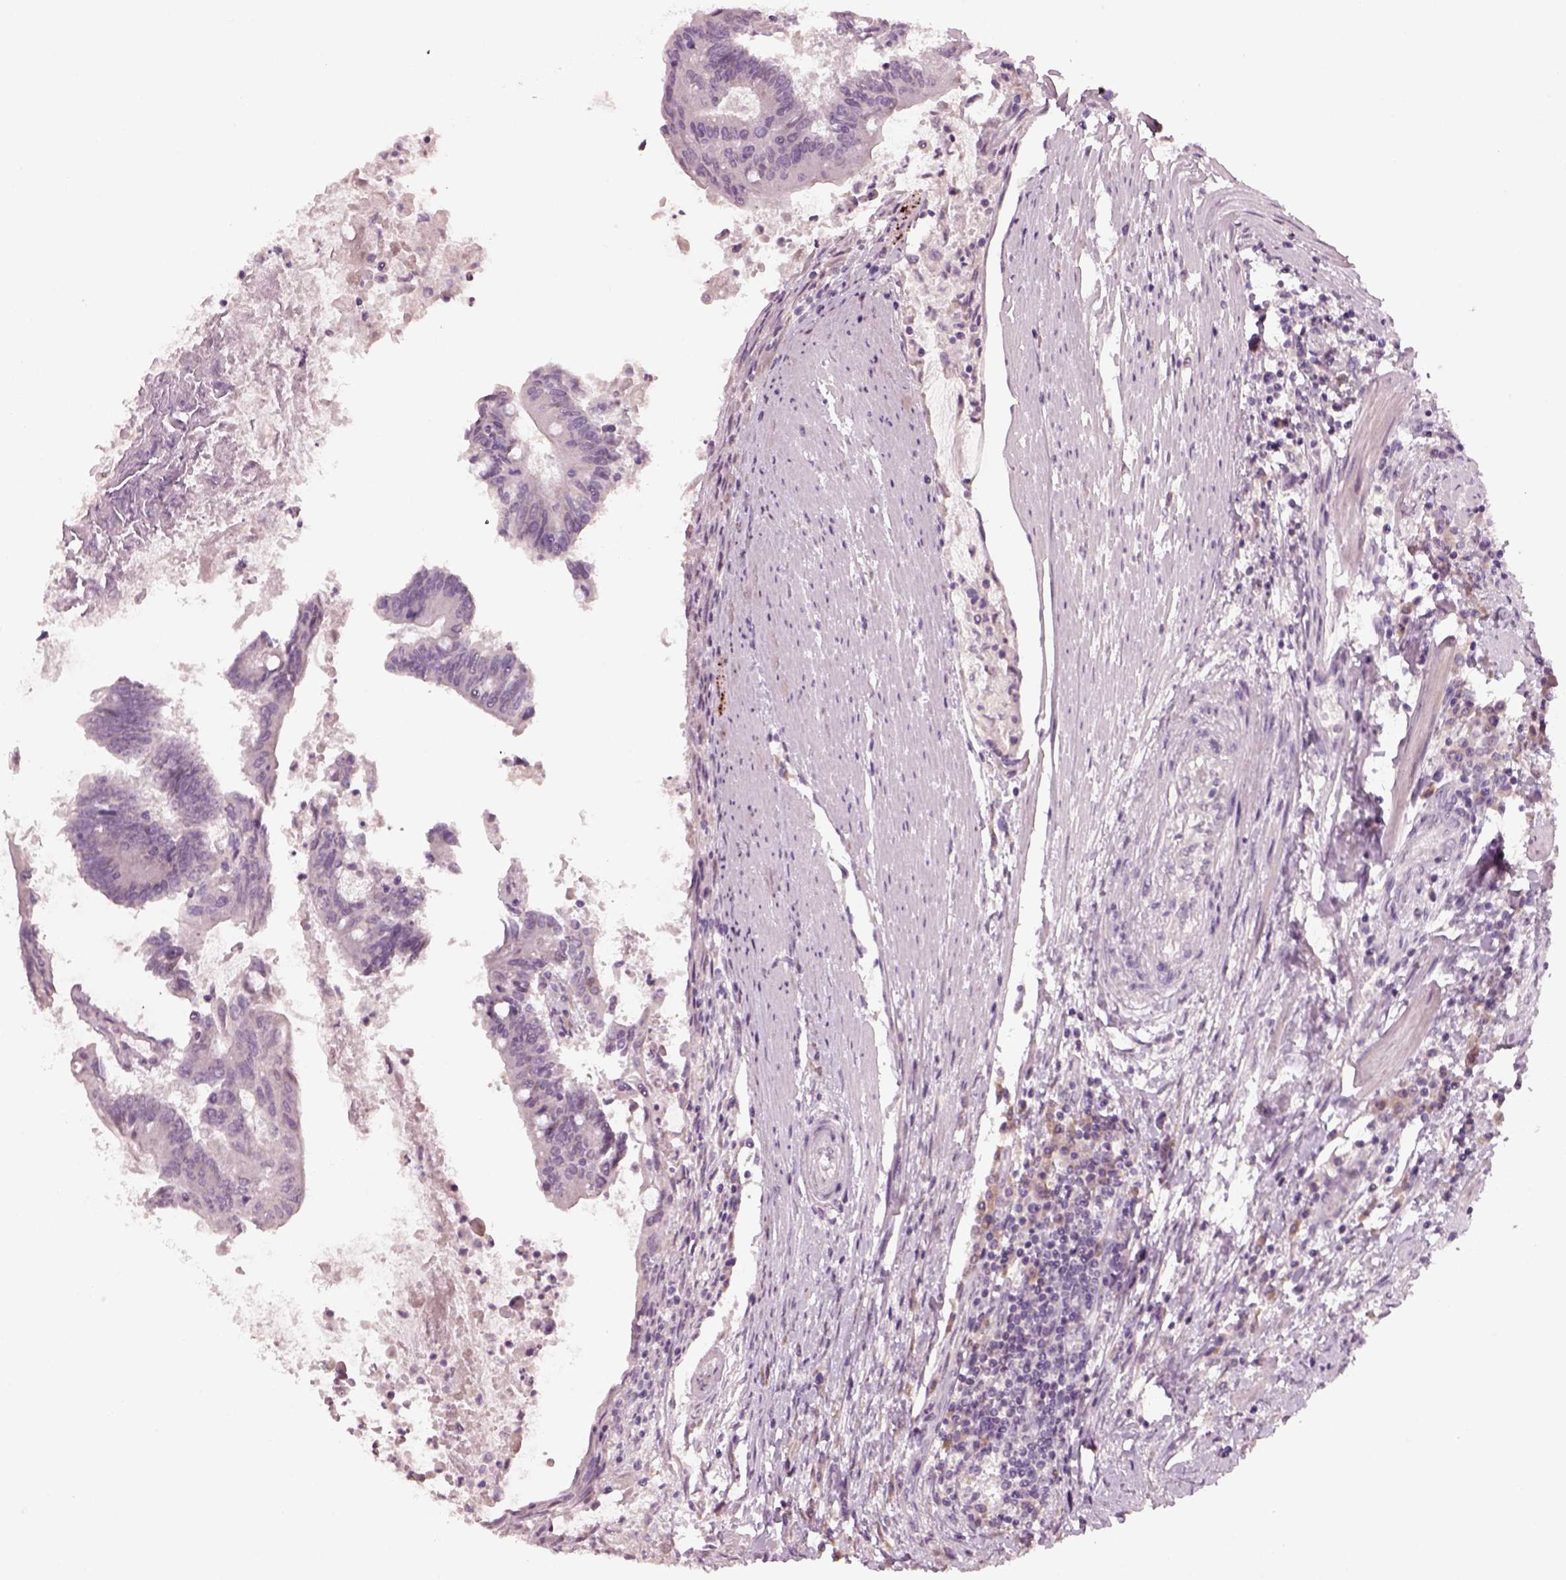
{"staining": {"intensity": "negative", "quantity": "none", "location": "none"}, "tissue": "colorectal cancer", "cell_type": "Tumor cells", "image_type": "cancer", "snomed": [{"axis": "morphology", "description": "Adenocarcinoma, NOS"}, {"axis": "topography", "description": "Colon"}], "caption": "Immunohistochemistry image of neoplastic tissue: human colorectal cancer stained with DAB reveals no significant protein staining in tumor cells. (DAB immunohistochemistry, high magnification).", "gene": "PENK", "patient": {"sex": "female", "age": 70}}